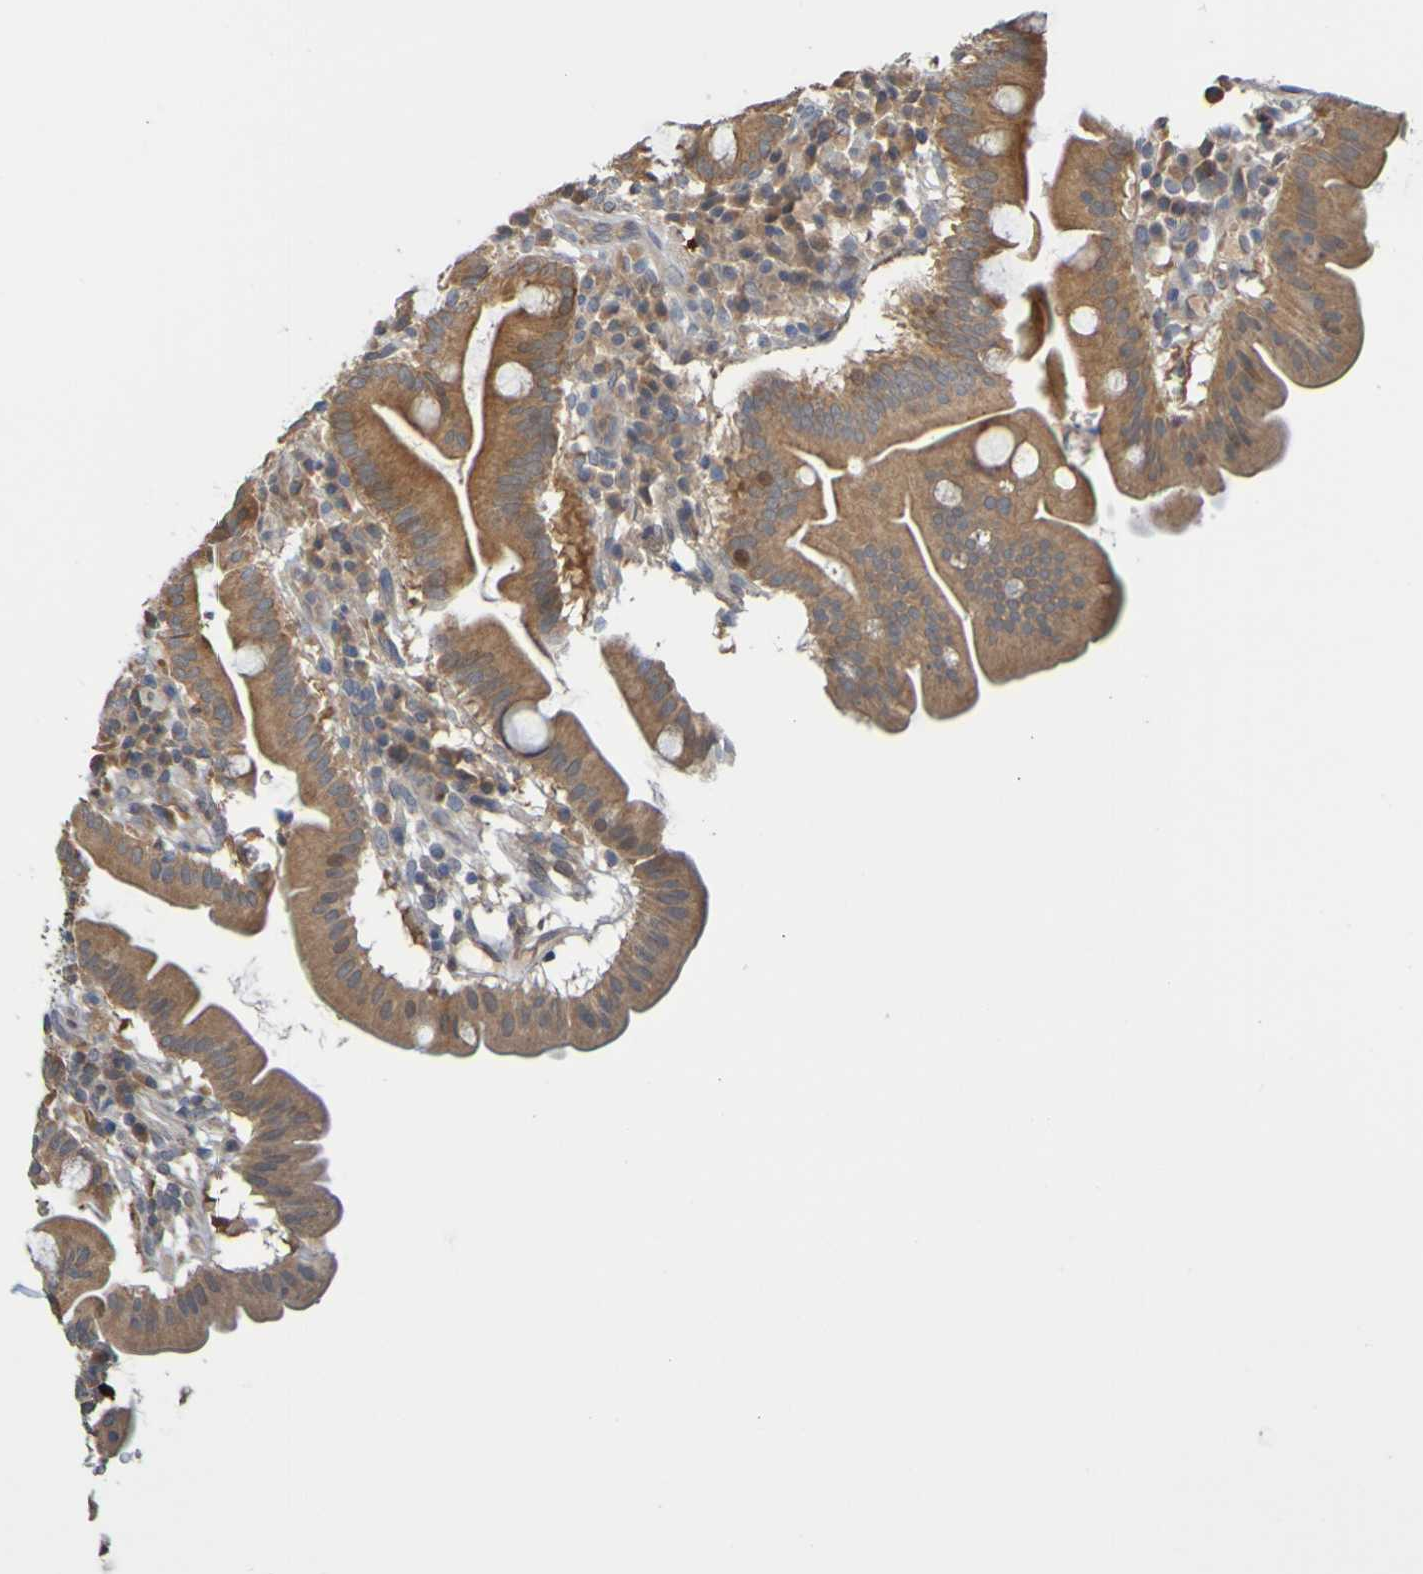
{"staining": {"intensity": "strong", "quantity": ">75%", "location": "cytoplasmic/membranous"}, "tissue": "duodenum", "cell_type": "Glandular cells", "image_type": "normal", "snomed": [{"axis": "morphology", "description": "Normal tissue, NOS"}, {"axis": "topography", "description": "Duodenum"}], "caption": "Glandular cells display high levels of strong cytoplasmic/membranous staining in about >75% of cells in normal human duodenum. (Stains: DAB (3,3'-diaminobenzidine) in brown, nuclei in blue, Microscopy: brightfield microscopy at high magnification).", "gene": "NAV2", "patient": {"sex": "male", "age": 50}}